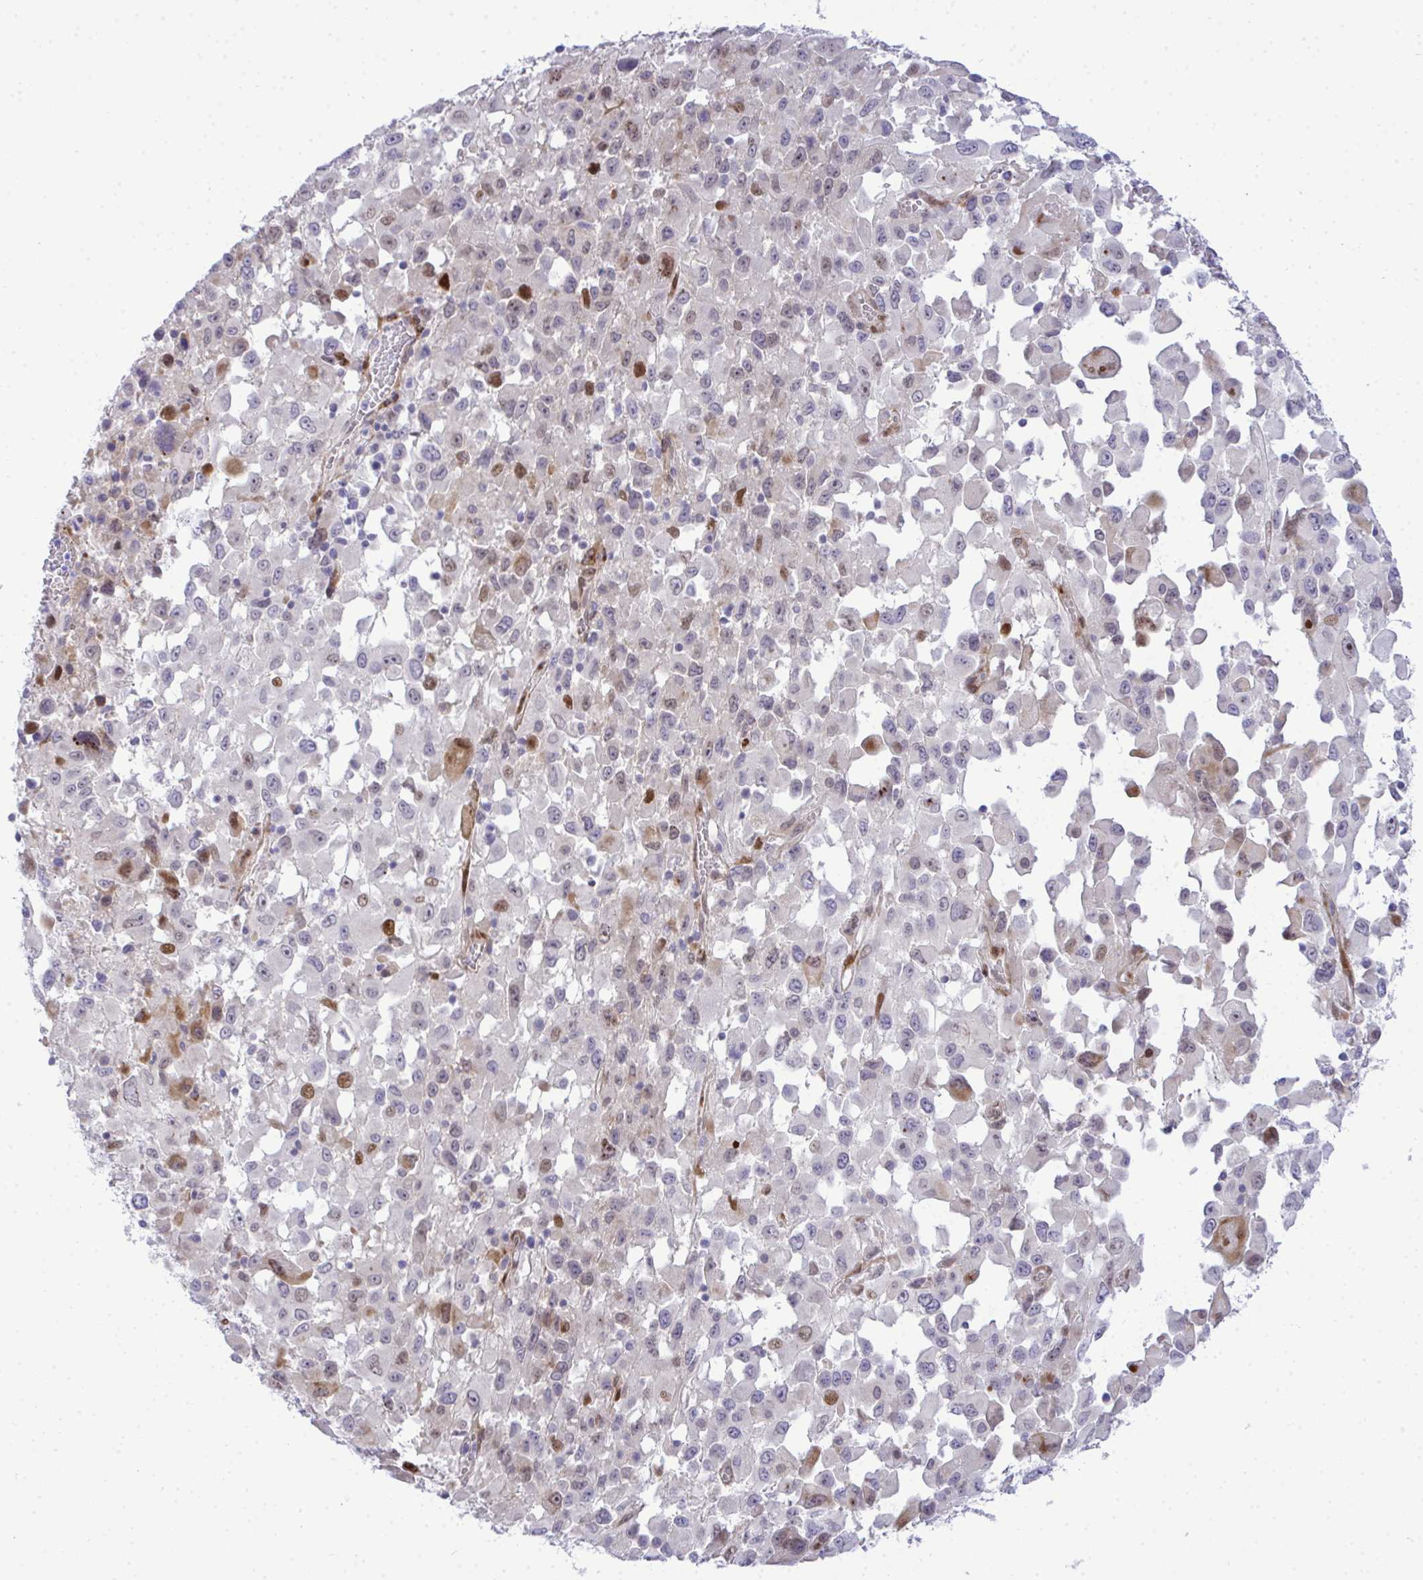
{"staining": {"intensity": "strong", "quantity": "<25%", "location": "cytoplasmic/membranous,nuclear"}, "tissue": "melanoma", "cell_type": "Tumor cells", "image_type": "cancer", "snomed": [{"axis": "morphology", "description": "Malignant melanoma, Metastatic site"}, {"axis": "topography", "description": "Soft tissue"}], "caption": "IHC staining of malignant melanoma (metastatic site), which reveals medium levels of strong cytoplasmic/membranous and nuclear positivity in approximately <25% of tumor cells indicating strong cytoplasmic/membranous and nuclear protein positivity. The staining was performed using DAB (3,3'-diaminobenzidine) (brown) for protein detection and nuclei were counterstained in hematoxylin (blue).", "gene": "CASTOR2", "patient": {"sex": "male", "age": 50}}